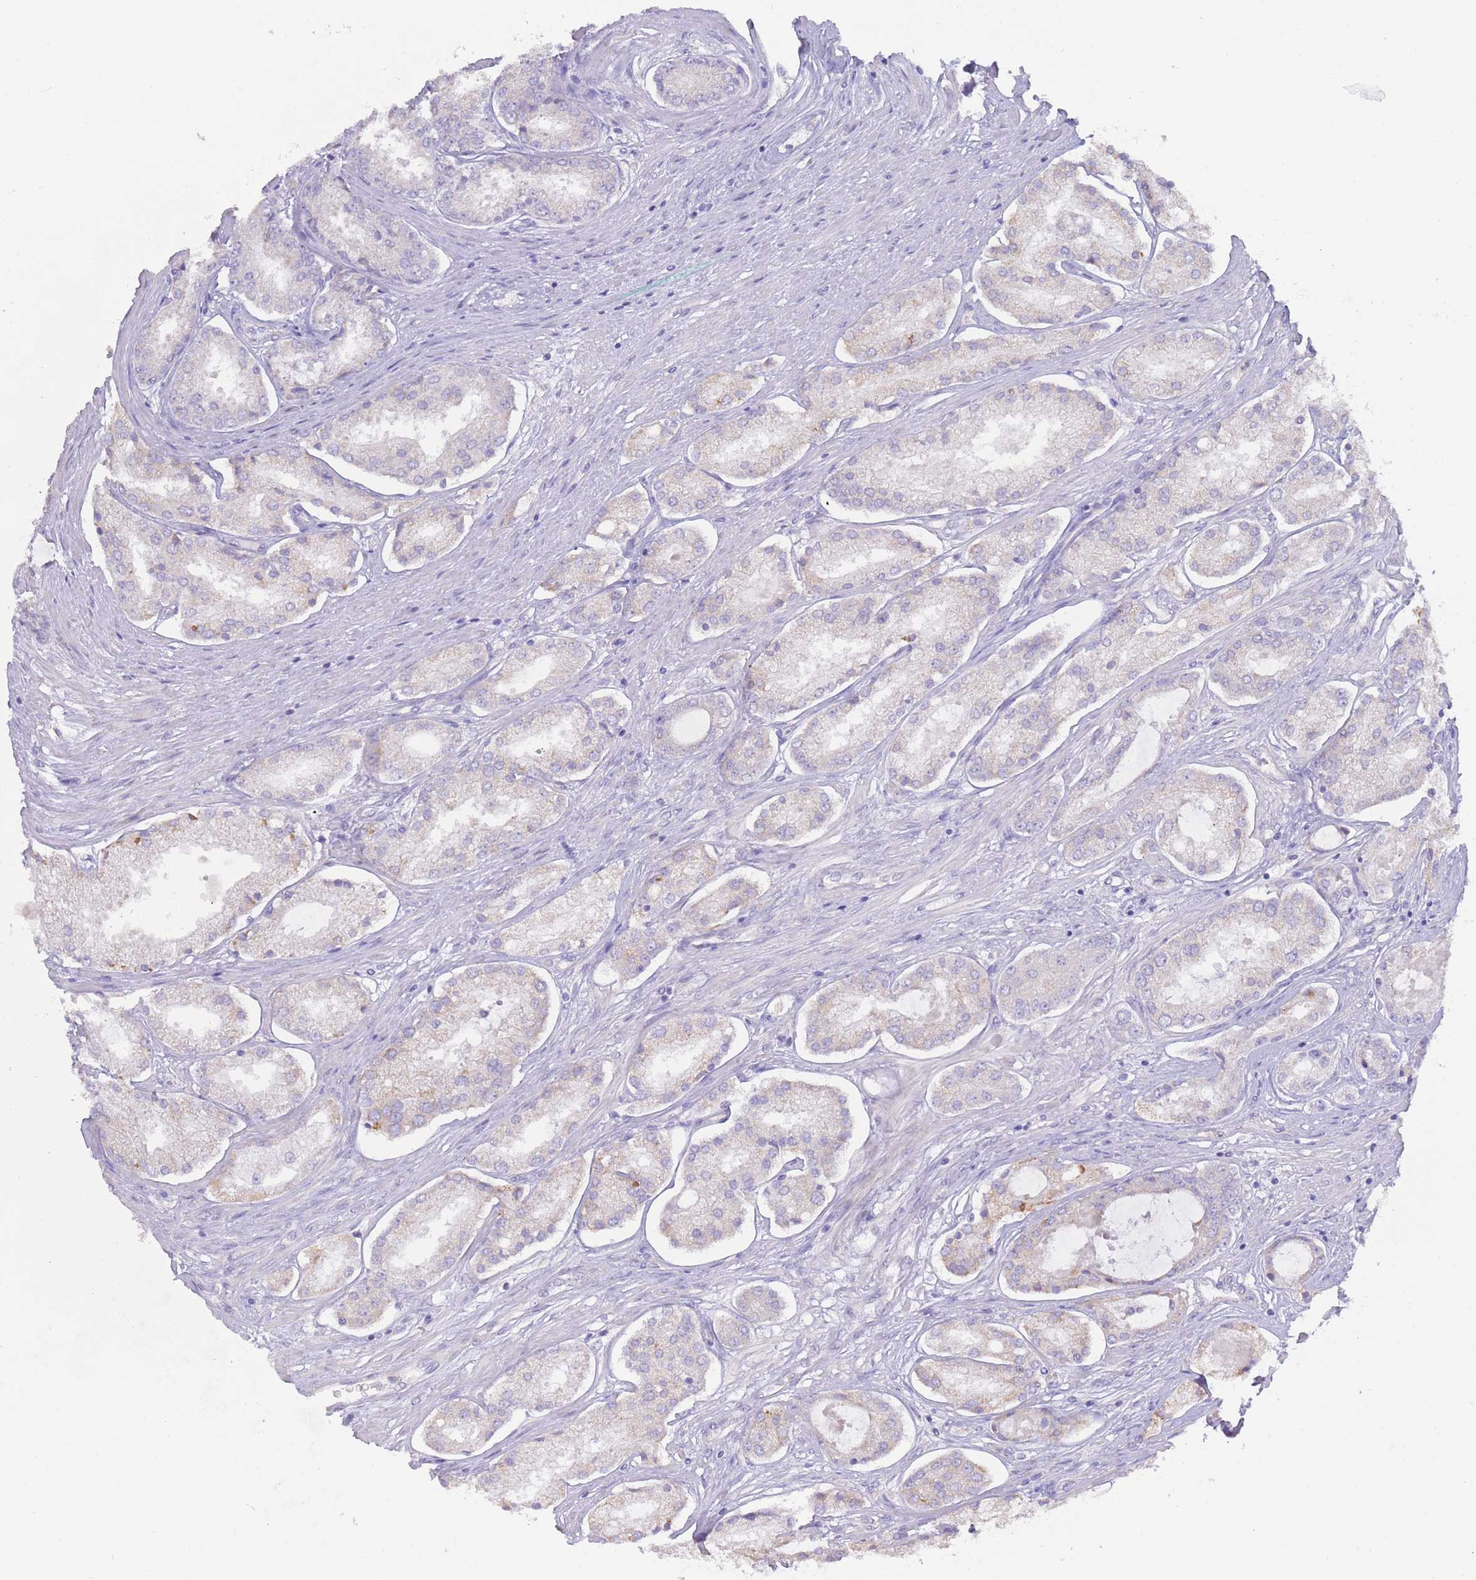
{"staining": {"intensity": "negative", "quantity": "none", "location": "none"}, "tissue": "prostate cancer", "cell_type": "Tumor cells", "image_type": "cancer", "snomed": [{"axis": "morphology", "description": "Adenocarcinoma, Low grade"}, {"axis": "topography", "description": "Prostate"}], "caption": "The micrograph shows no significant staining in tumor cells of prostate cancer (adenocarcinoma (low-grade)). (Brightfield microscopy of DAB (3,3'-diaminobenzidine) immunohistochemistry (IHC) at high magnification).", "gene": "CCDC149", "patient": {"sex": "male", "age": 68}}